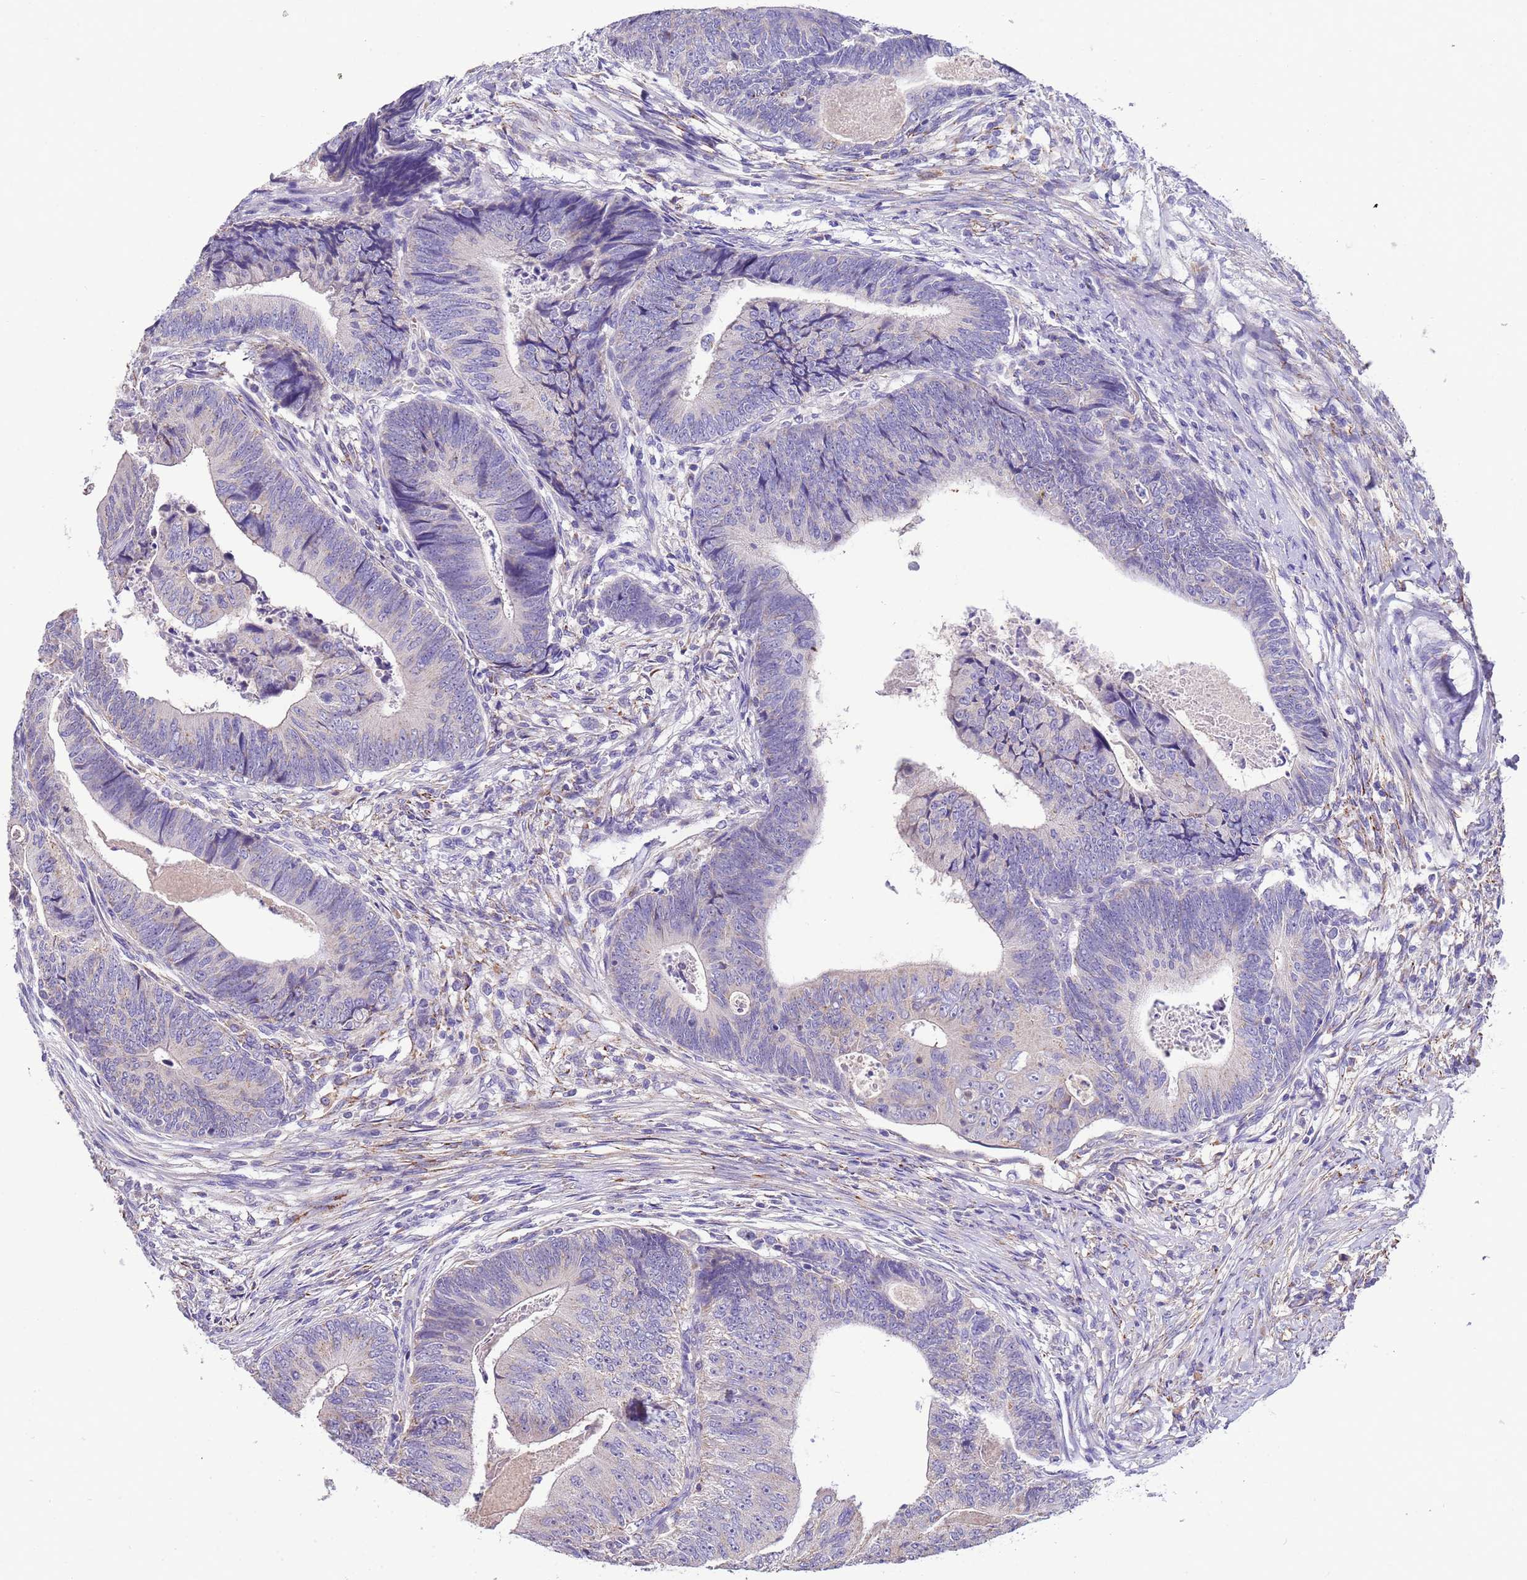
{"staining": {"intensity": "negative", "quantity": "none", "location": "none"}, "tissue": "colorectal cancer", "cell_type": "Tumor cells", "image_type": "cancer", "snomed": [{"axis": "morphology", "description": "Adenocarcinoma, NOS"}, {"axis": "topography", "description": "Colon"}], "caption": "This is an IHC histopathology image of human colorectal cancer. There is no positivity in tumor cells.", "gene": "SLC24A3", "patient": {"sex": "female", "age": 67}}